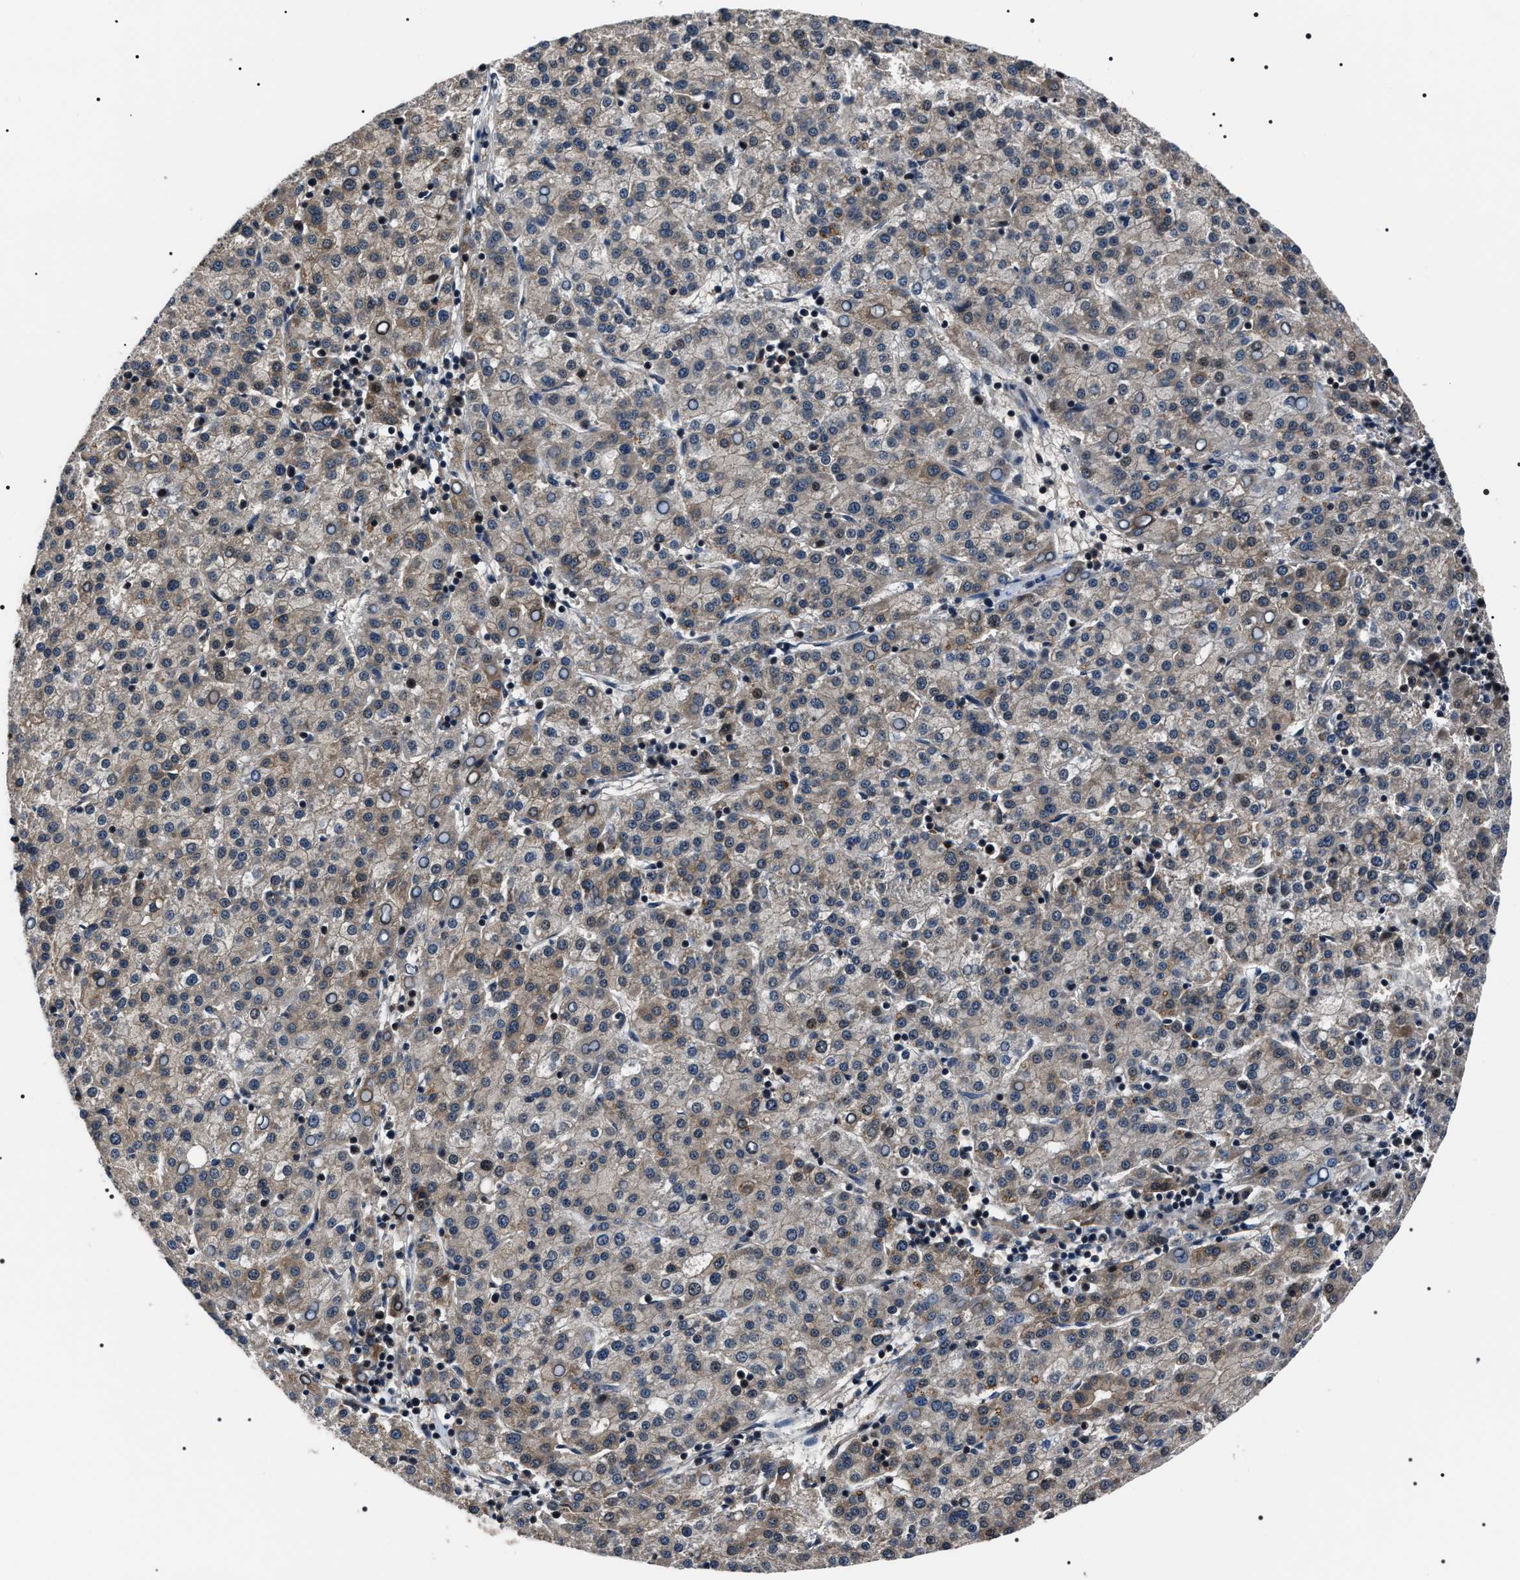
{"staining": {"intensity": "weak", "quantity": "<25%", "location": "cytoplasmic/membranous"}, "tissue": "liver cancer", "cell_type": "Tumor cells", "image_type": "cancer", "snomed": [{"axis": "morphology", "description": "Carcinoma, Hepatocellular, NOS"}, {"axis": "topography", "description": "Liver"}], "caption": "An immunohistochemistry image of liver cancer is shown. There is no staining in tumor cells of liver cancer.", "gene": "SIPA1", "patient": {"sex": "female", "age": 58}}